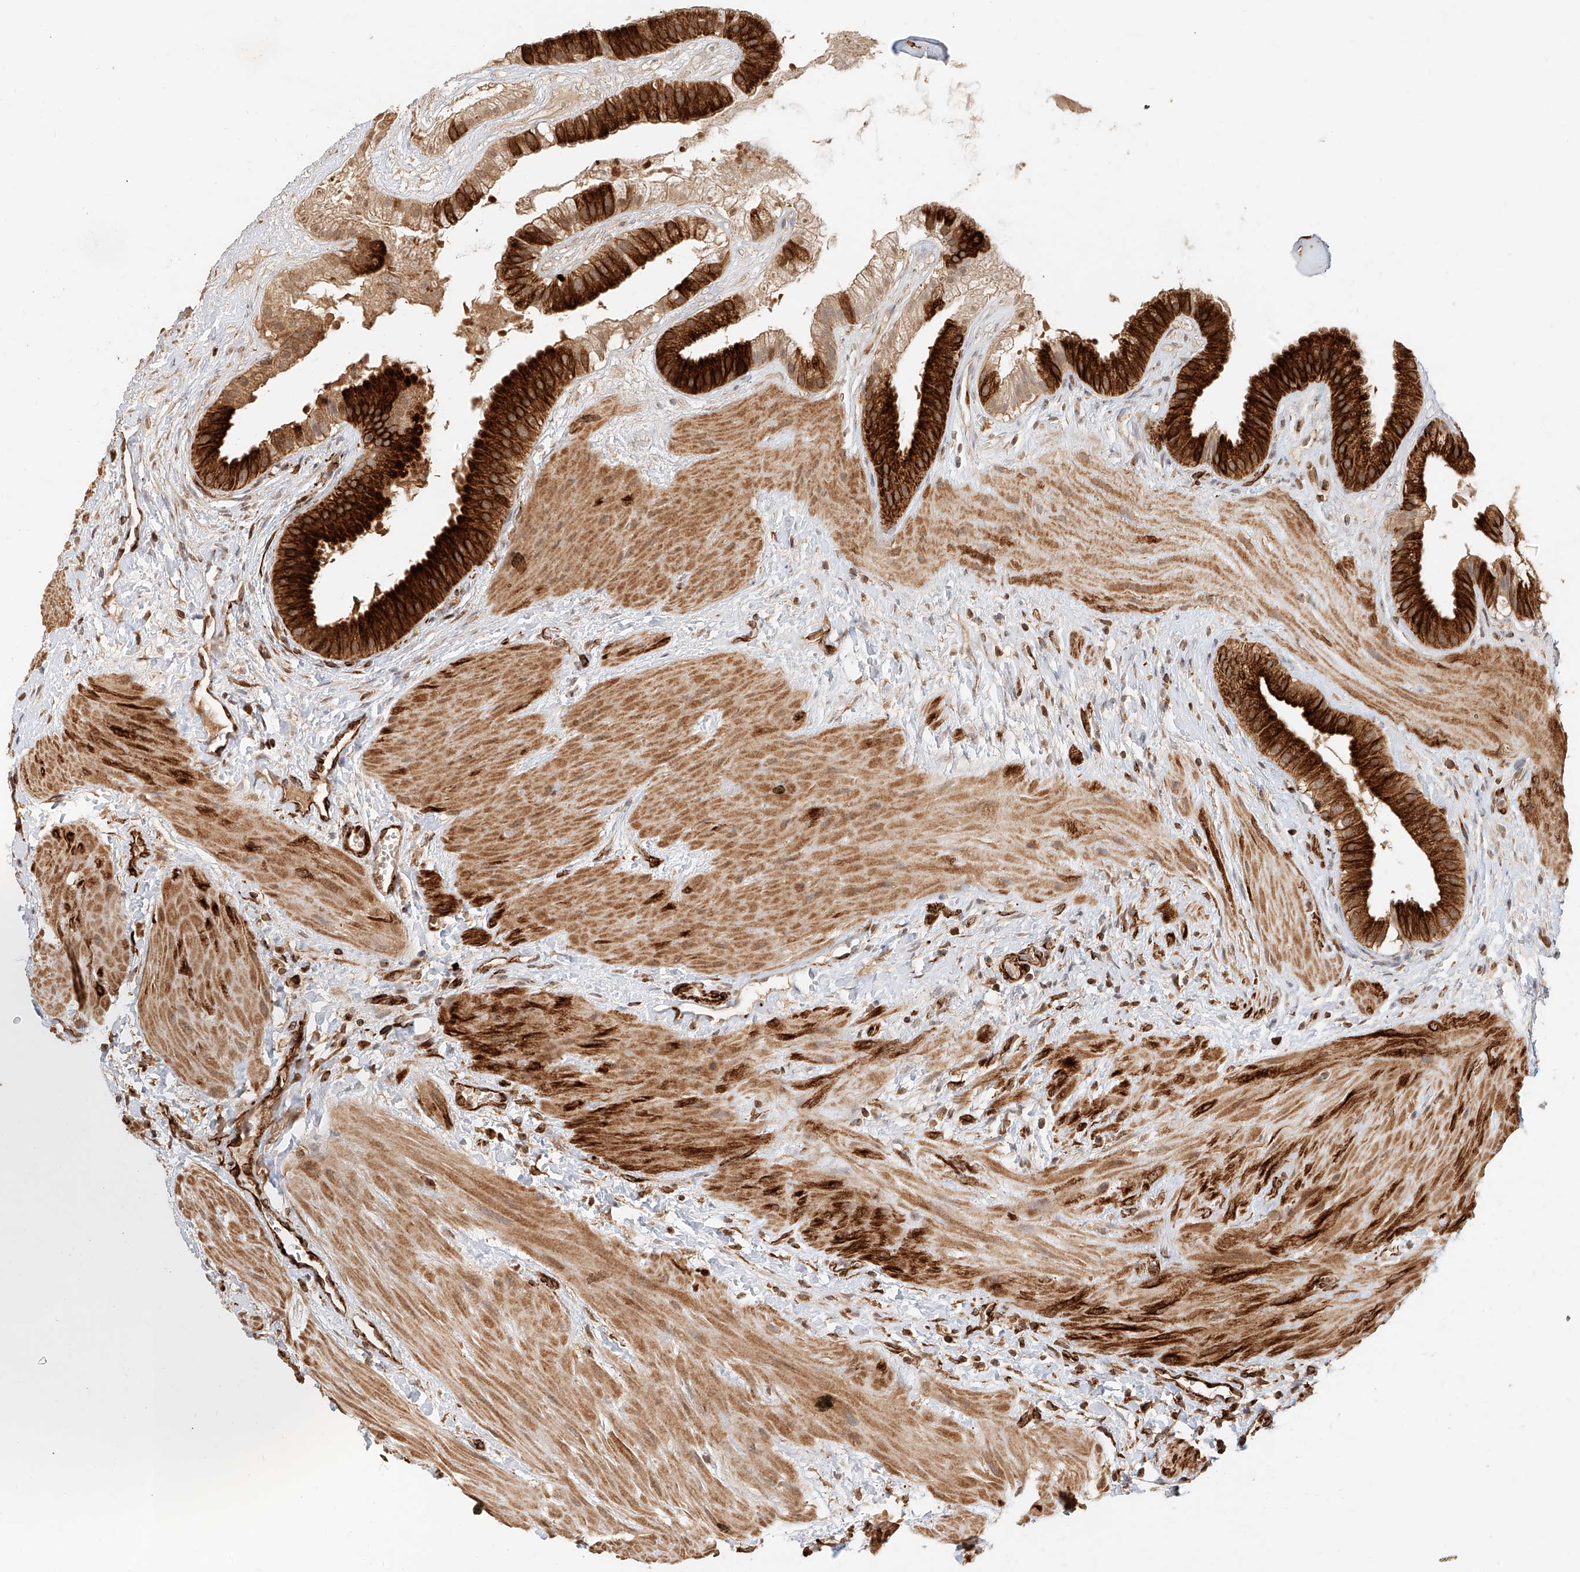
{"staining": {"intensity": "strong", "quantity": ">75%", "location": "cytoplasmic/membranous"}, "tissue": "gallbladder", "cell_type": "Glandular cells", "image_type": "normal", "snomed": [{"axis": "morphology", "description": "Normal tissue, NOS"}, {"axis": "topography", "description": "Gallbladder"}], "caption": "An IHC image of normal tissue is shown. Protein staining in brown labels strong cytoplasmic/membranous positivity in gallbladder within glandular cells. (brown staining indicates protein expression, while blue staining denotes nuclei).", "gene": "NAP1L1", "patient": {"sex": "male", "age": 55}}